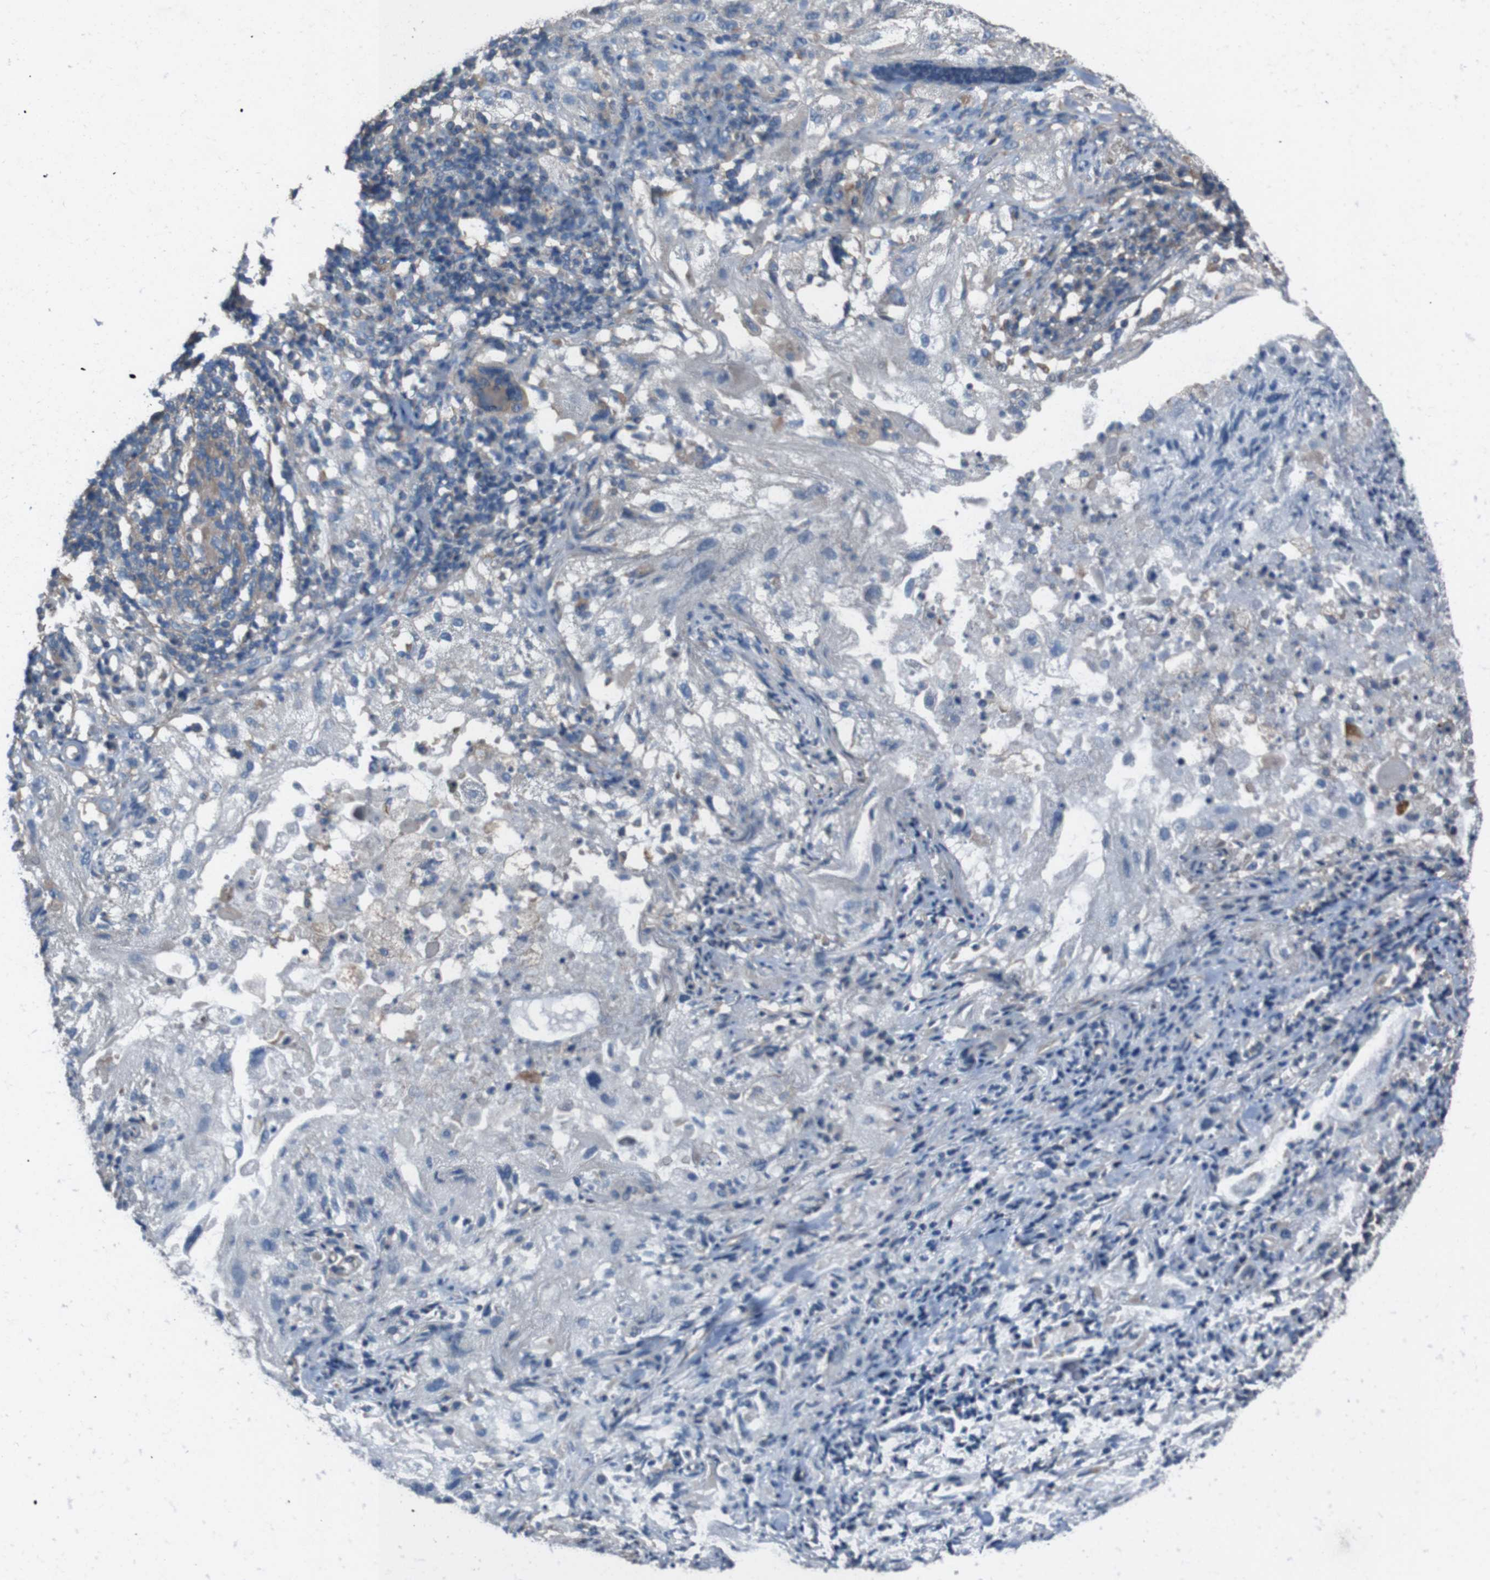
{"staining": {"intensity": "negative", "quantity": "none", "location": "none"}, "tissue": "lung cancer", "cell_type": "Tumor cells", "image_type": "cancer", "snomed": [{"axis": "morphology", "description": "Inflammation, NOS"}, {"axis": "morphology", "description": "Squamous cell carcinoma, NOS"}, {"axis": "topography", "description": "Lymph node"}, {"axis": "topography", "description": "Soft tissue"}, {"axis": "topography", "description": "Lung"}], "caption": "Micrograph shows no protein expression in tumor cells of lung cancer tissue. Brightfield microscopy of immunohistochemistry (IHC) stained with DAB (brown) and hematoxylin (blue), captured at high magnification.", "gene": "NAALADL2", "patient": {"sex": "male", "age": 66}}